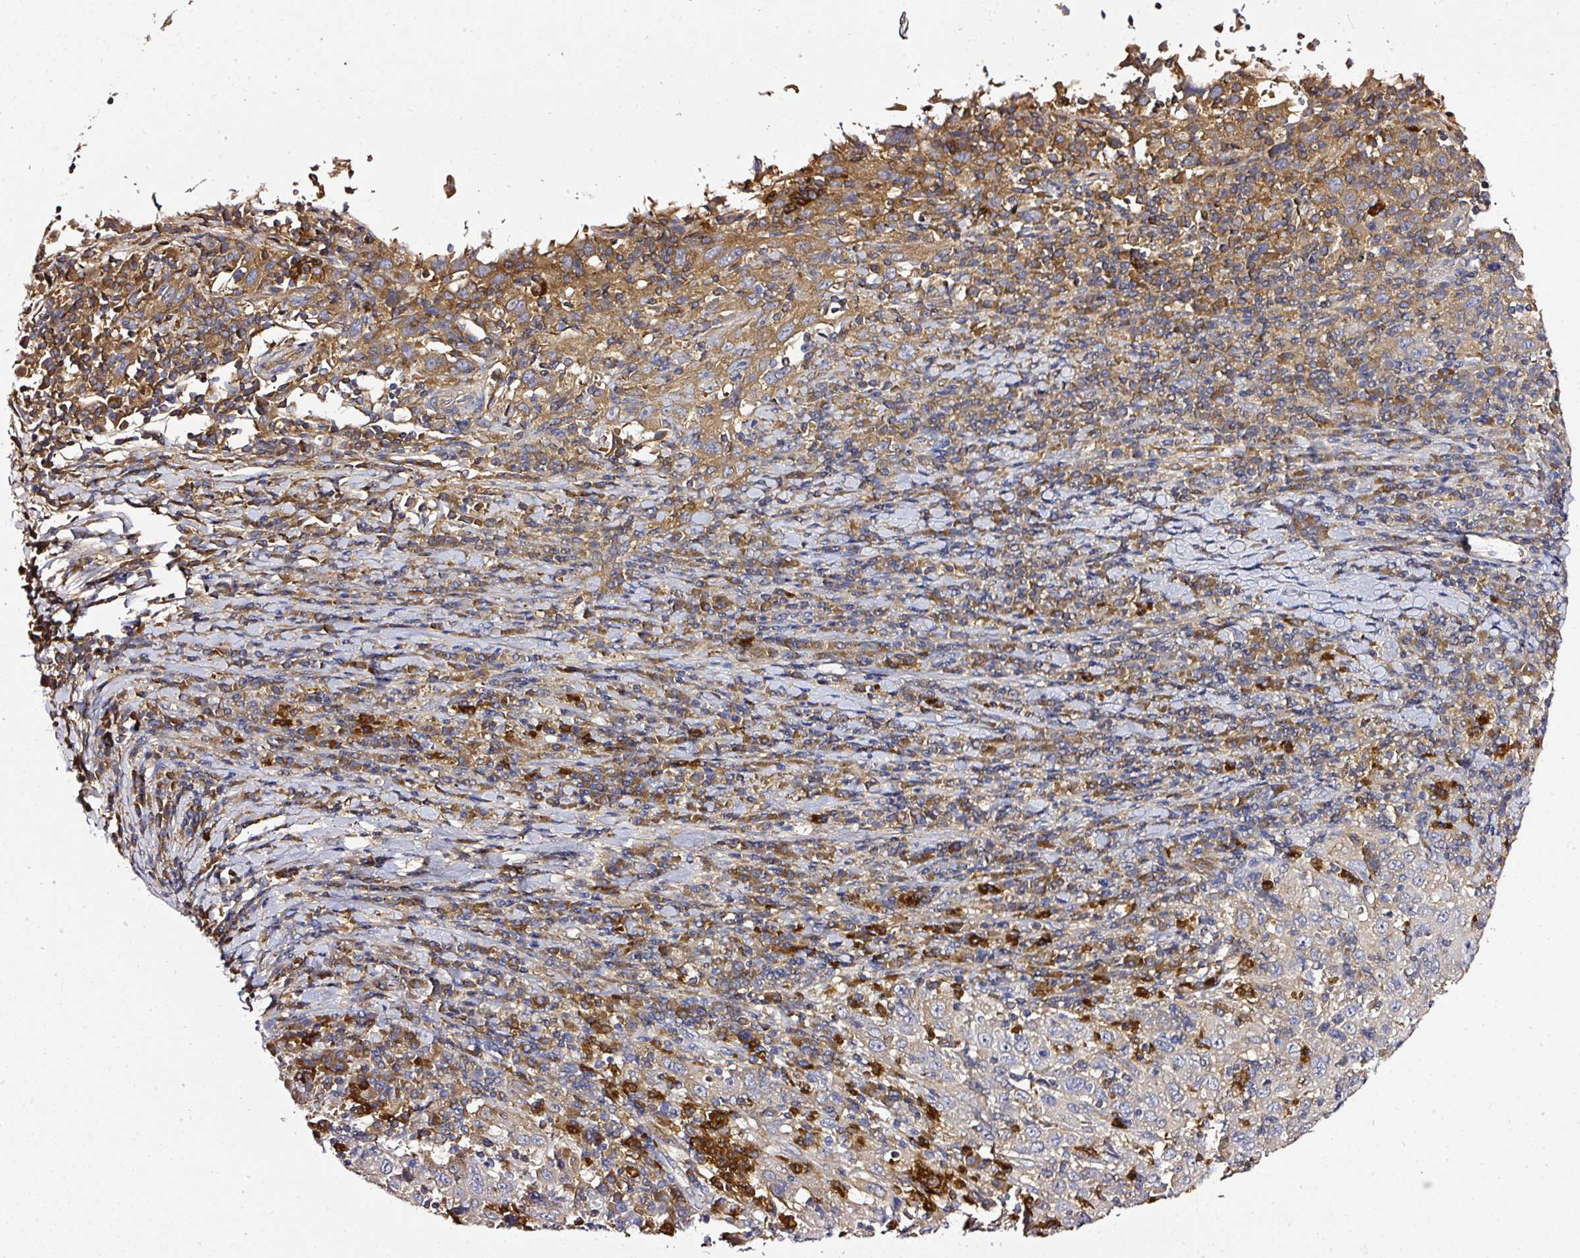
{"staining": {"intensity": "weak", "quantity": "<25%", "location": "cytoplasmic/membranous"}, "tissue": "cervical cancer", "cell_type": "Tumor cells", "image_type": "cancer", "snomed": [{"axis": "morphology", "description": "Squamous cell carcinoma, NOS"}, {"axis": "topography", "description": "Cervix"}], "caption": "Tumor cells are negative for brown protein staining in squamous cell carcinoma (cervical).", "gene": "CAB39L", "patient": {"sex": "female", "age": 46}}